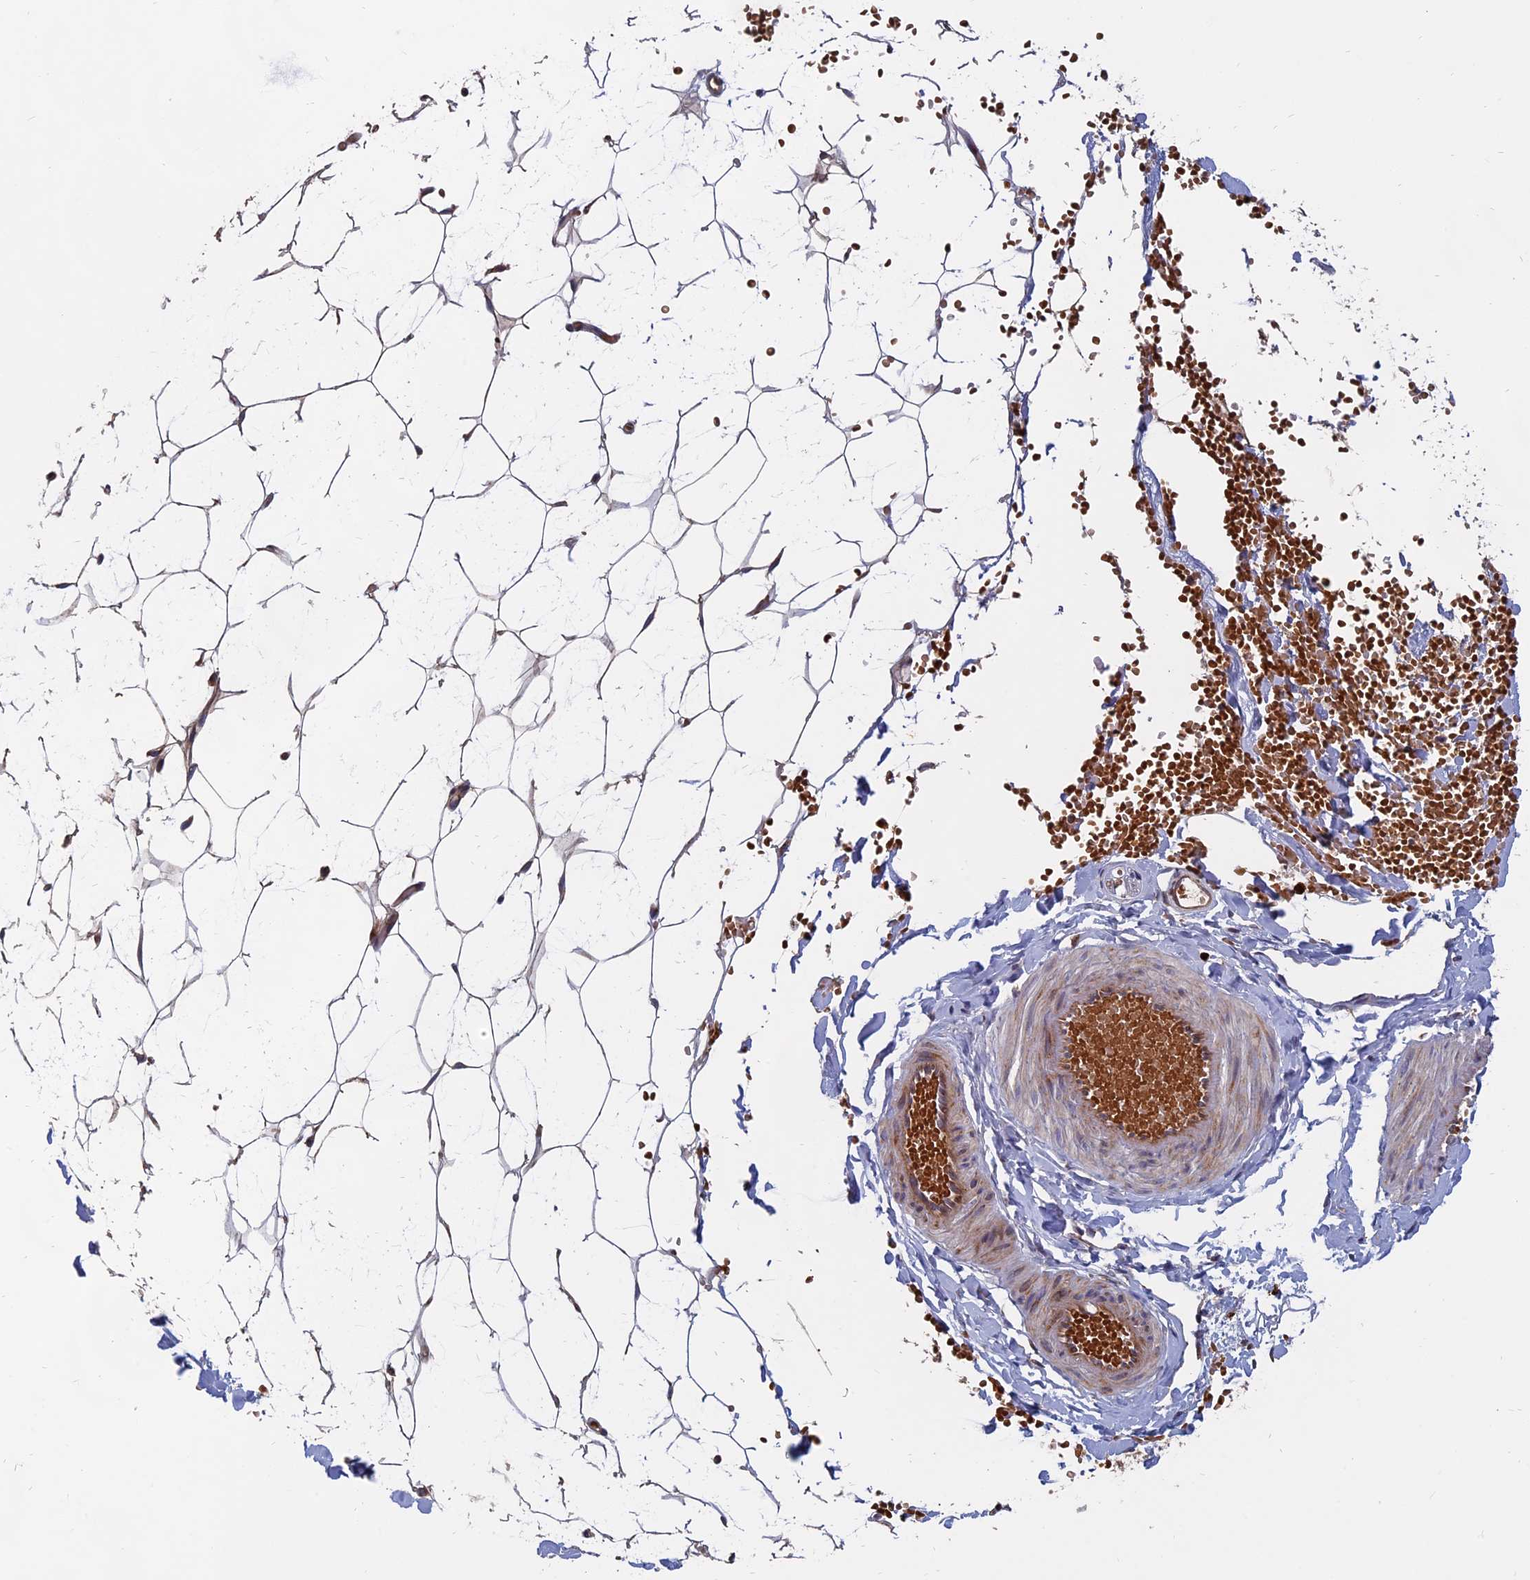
{"staining": {"intensity": "moderate", "quantity": "25%-75%", "location": "cytoplasmic/membranous"}, "tissue": "adipose tissue", "cell_type": "Adipocytes", "image_type": "normal", "snomed": [{"axis": "morphology", "description": "Normal tissue, NOS"}, {"axis": "topography", "description": "Breast"}], "caption": "A high-resolution photomicrograph shows immunohistochemistry staining of benign adipose tissue, which displays moderate cytoplasmic/membranous expression in approximately 25%-75% of adipocytes. Nuclei are stained in blue.", "gene": "TRAPPC2L", "patient": {"sex": "female", "age": 23}}